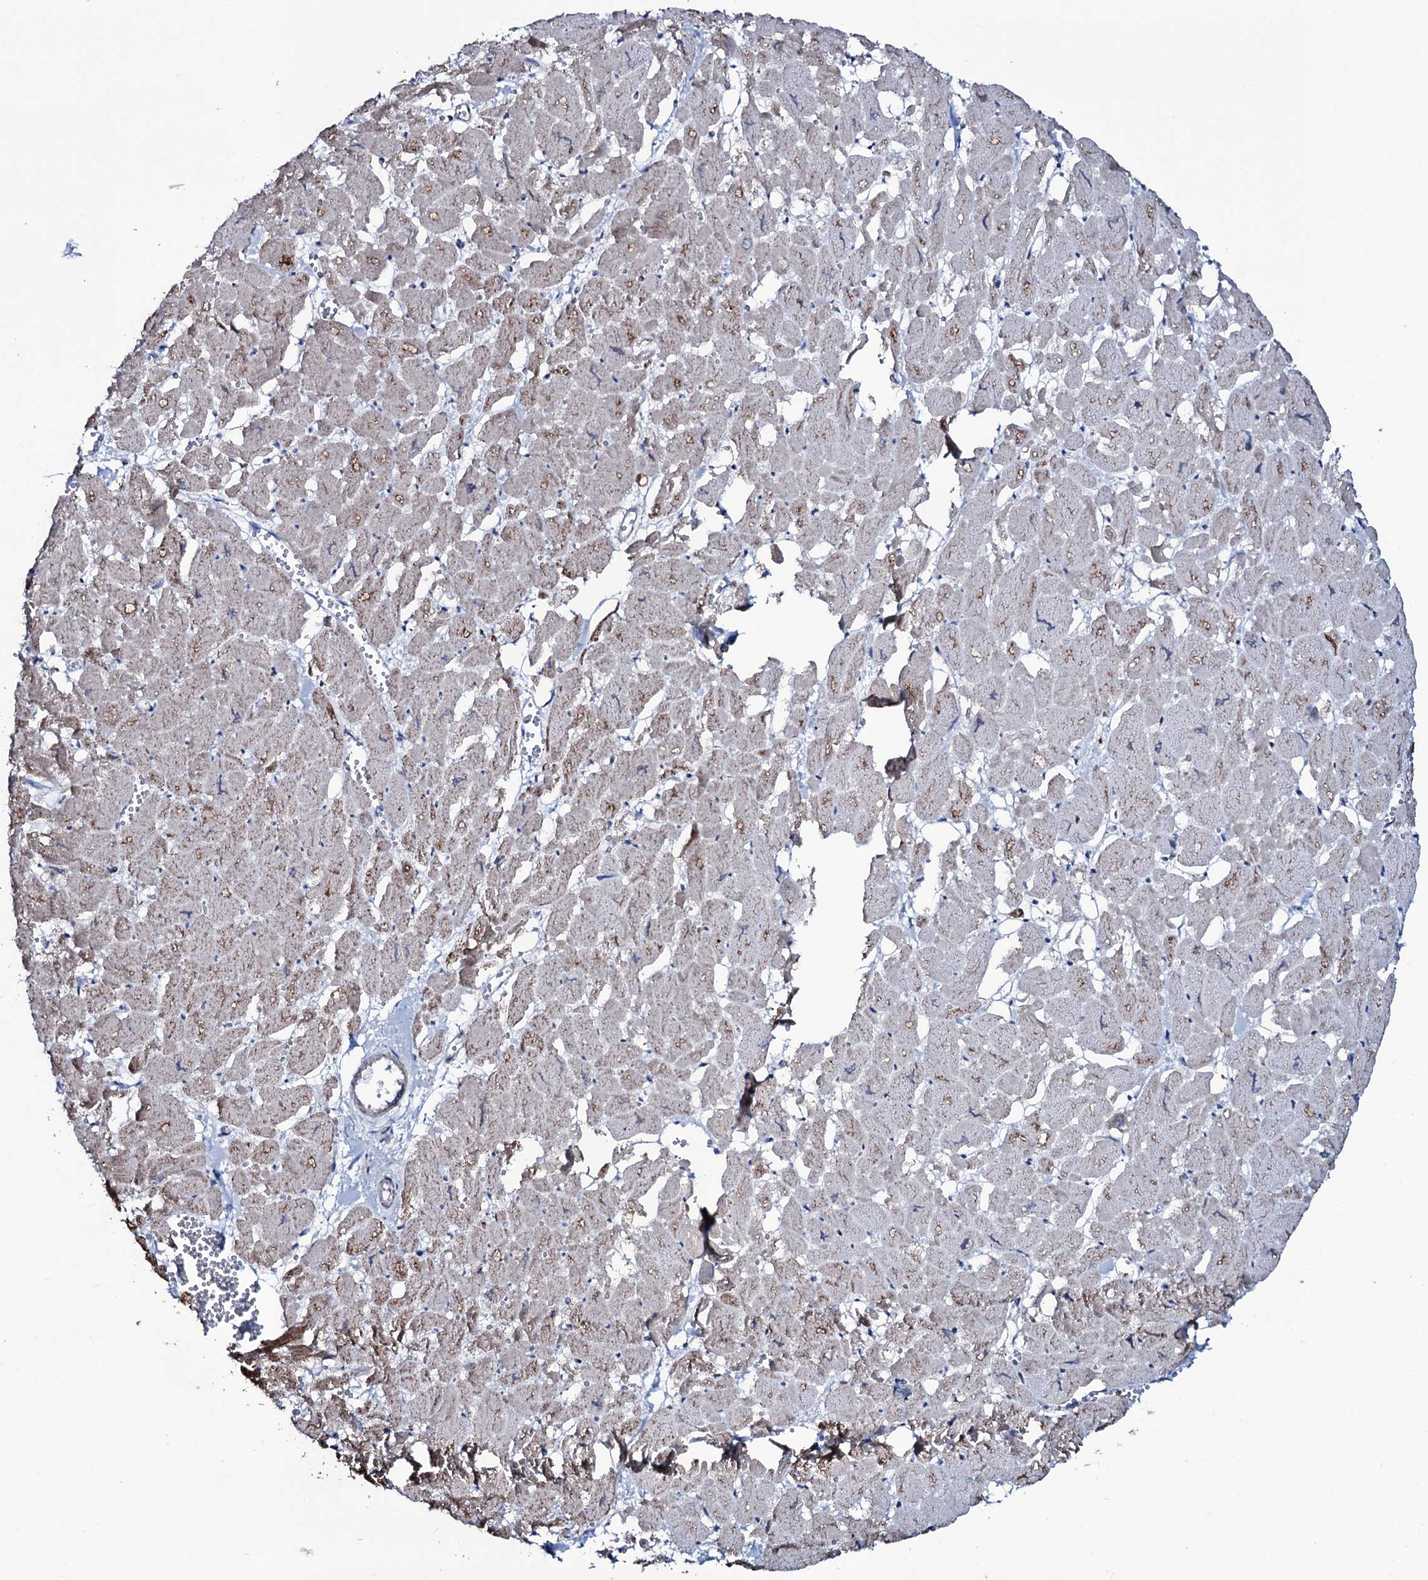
{"staining": {"intensity": "strong", "quantity": "25%-75%", "location": "cytoplasmic/membranous"}, "tissue": "heart muscle", "cell_type": "Cardiomyocytes", "image_type": "normal", "snomed": [{"axis": "morphology", "description": "Normal tissue, NOS"}, {"axis": "topography", "description": "Heart"}], "caption": "This photomicrograph reveals IHC staining of unremarkable human heart muscle, with high strong cytoplasmic/membranous positivity in about 25%-75% of cardiomyocytes.", "gene": "MRPS35", "patient": {"sex": "male", "age": 54}}